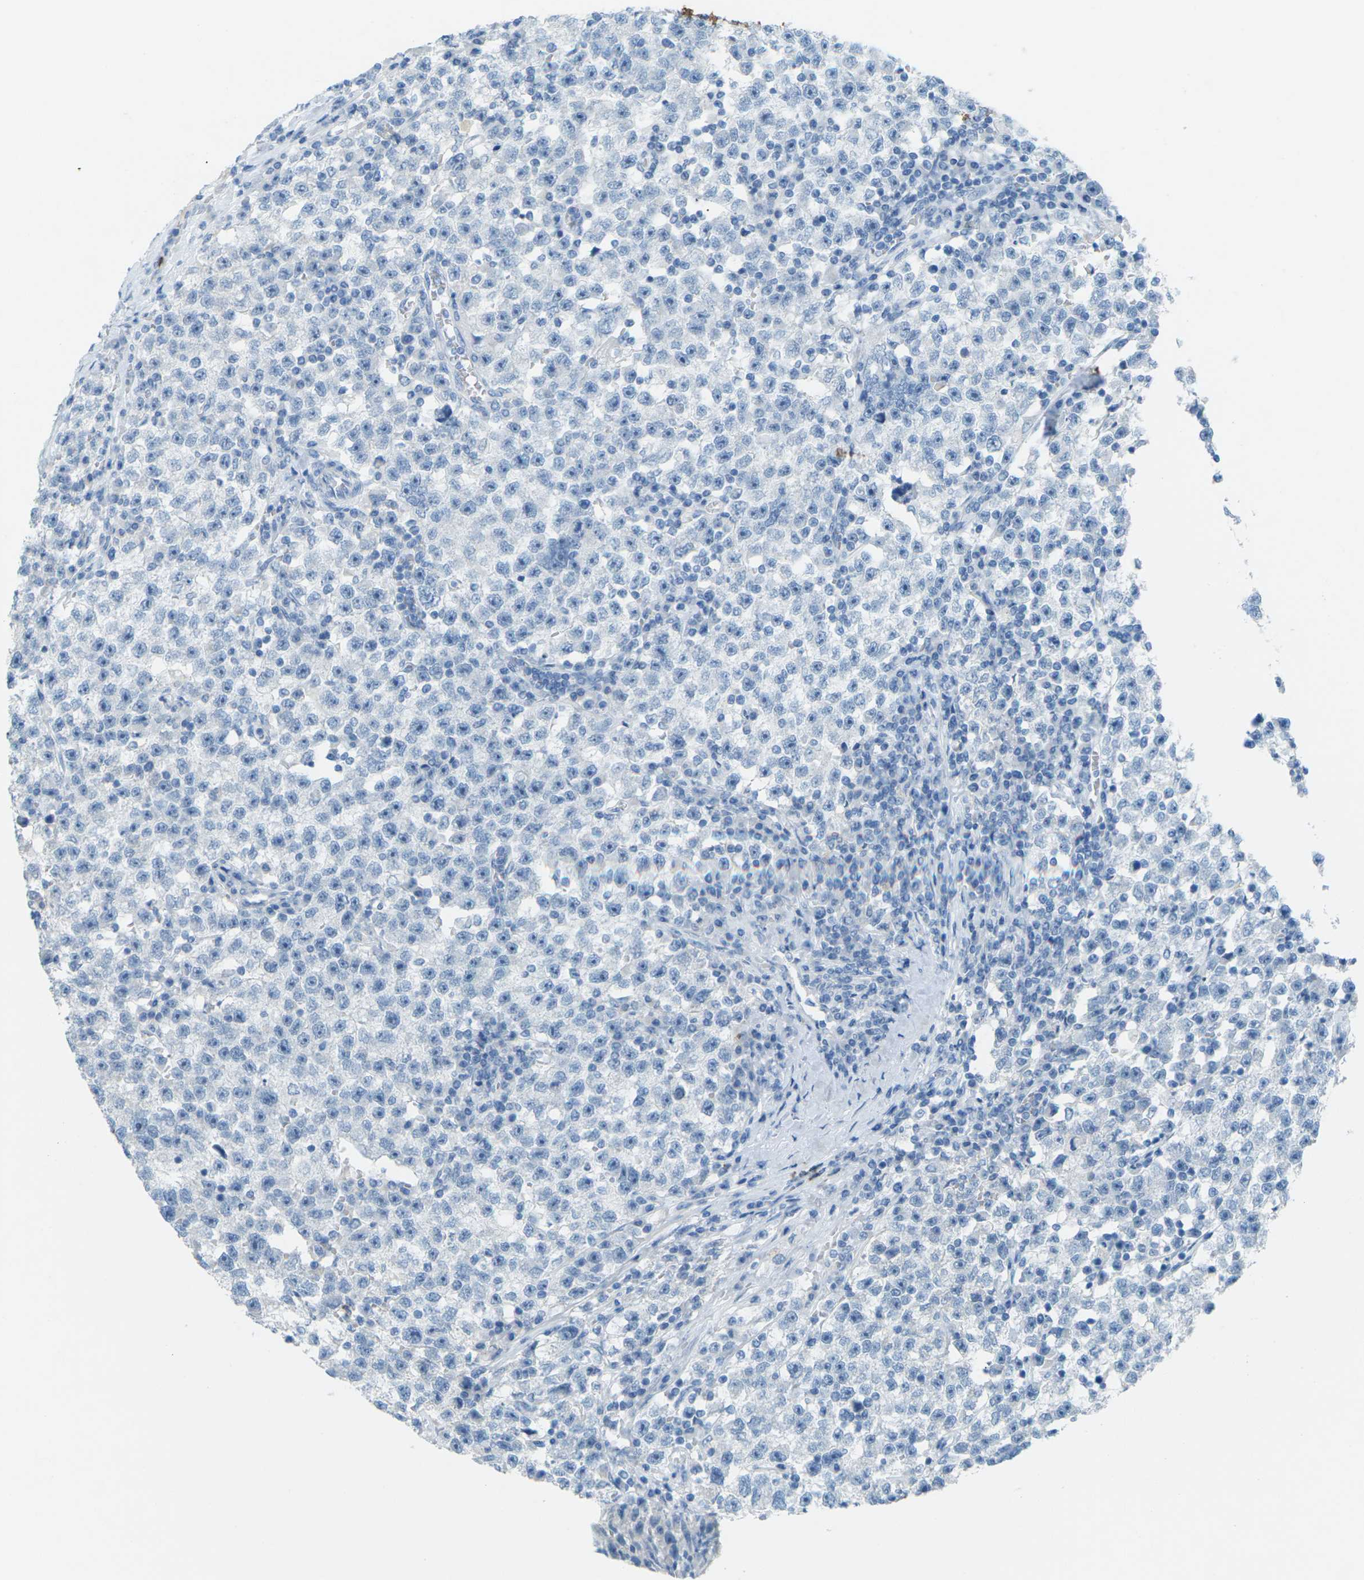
{"staining": {"intensity": "negative", "quantity": "none", "location": "none"}, "tissue": "testis cancer", "cell_type": "Tumor cells", "image_type": "cancer", "snomed": [{"axis": "morphology", "description": "Seminoma, NOS"}, {"axis": "topography", "description": "Testis"}], "caption": "Immunohistochemistry of human testis seminoma reveals no positivity in tumor cells.", "gene": "CDH16", "patient": {"sex": "male", "age": 22}}